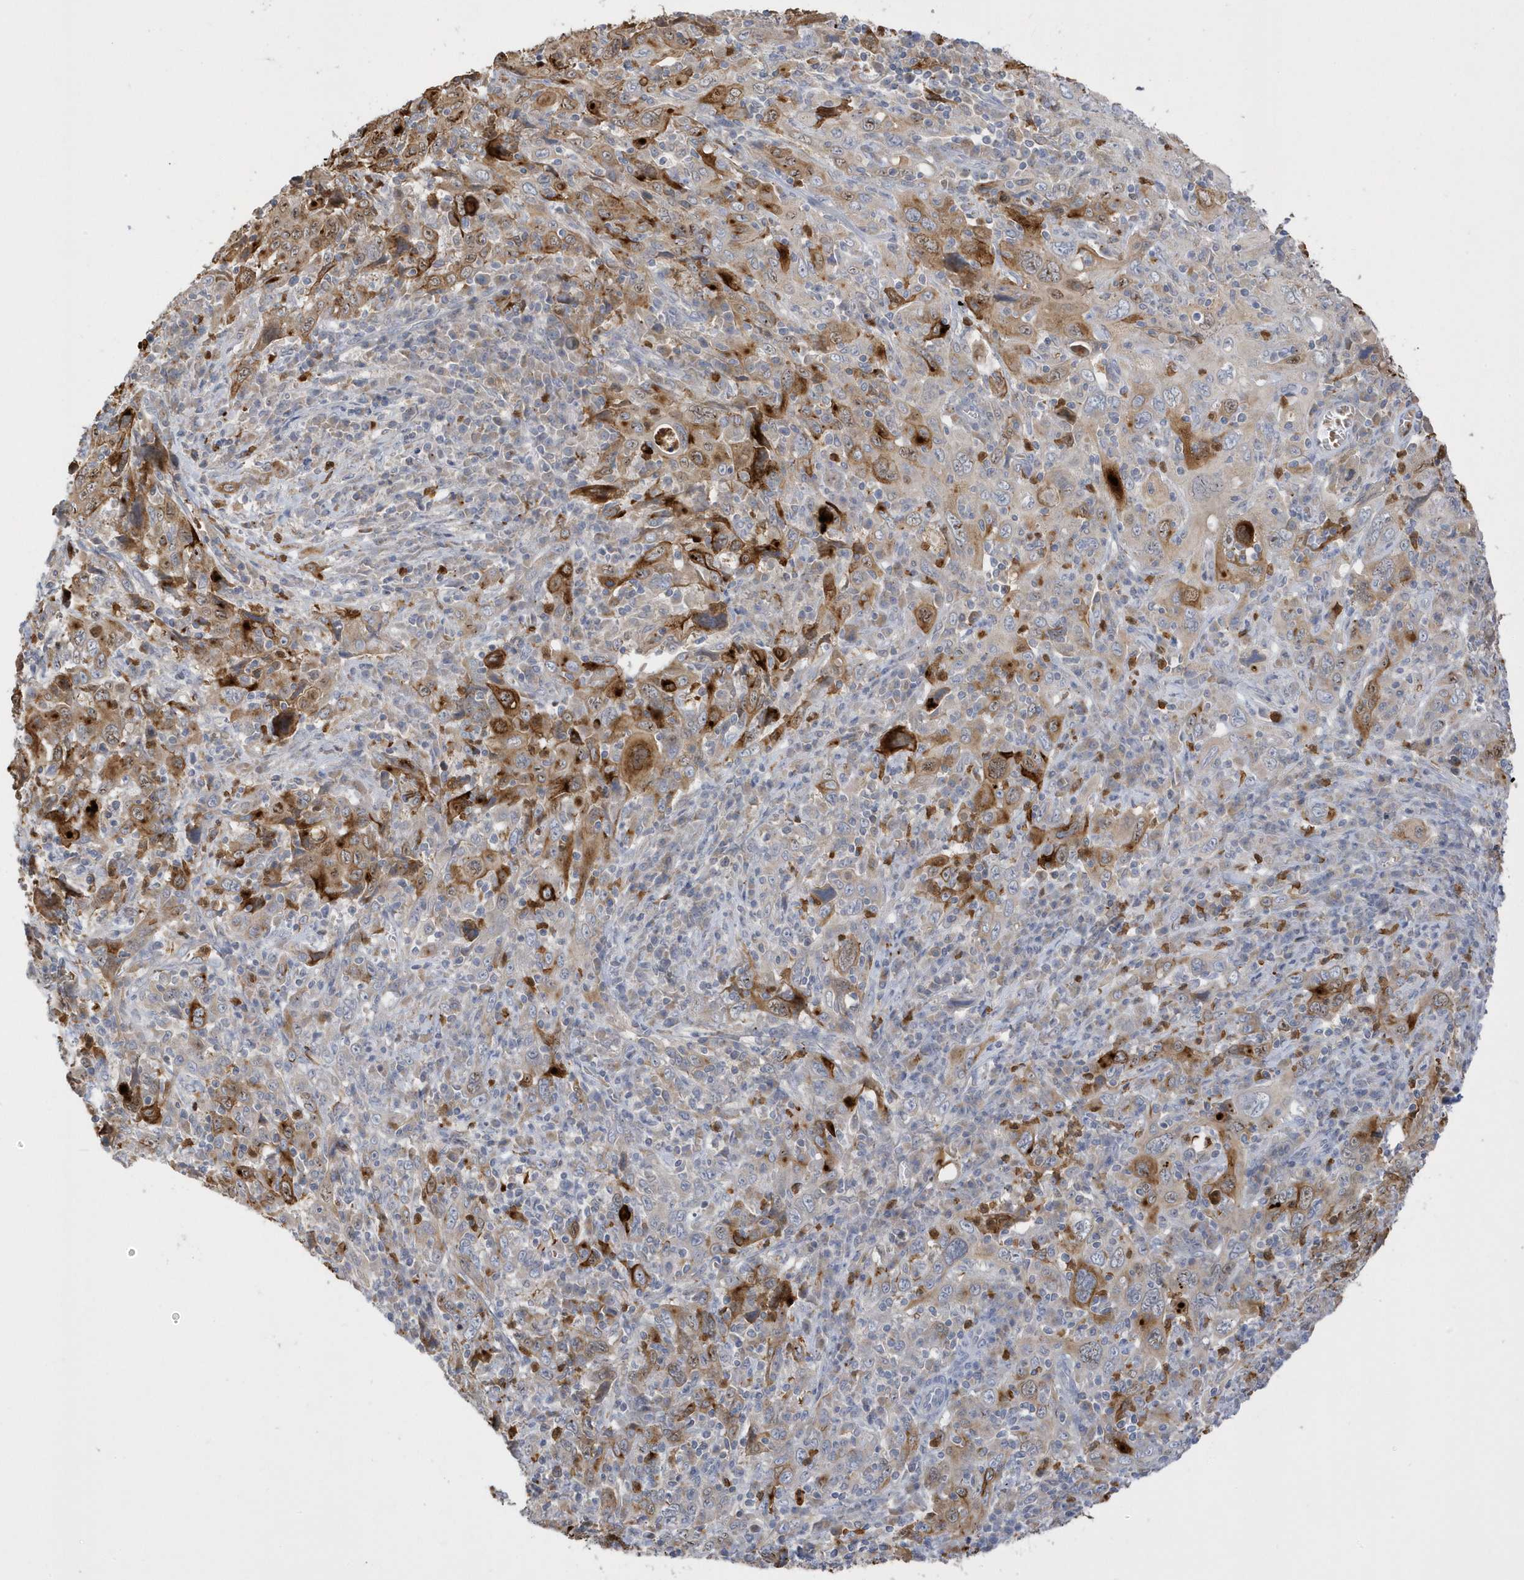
{"staining": {"intensity": "moderate", "quantity": "25%-75%", "location": "cytoplasmic/membranous"}, "tissue": "cervical cancer", "cell_type": "Tumor cells", "image_type": "cancer", "snomed": [{"axis": "morphology", "description": "Squamous cell carcinoma, NOS"}, {"axis": "topography", "description": "Cervix"}], "caption": "The image displays immunohistochemical staining of squamous cell carcinoma (cervical). There is moderate cytoplasmic/membranous positivity is present in about 25%-75% of tumor cells. (IHC, brightfield microscopy, high magnification).", "gene": "DPP9", "patient": {"sex": "female", "age": 46}}